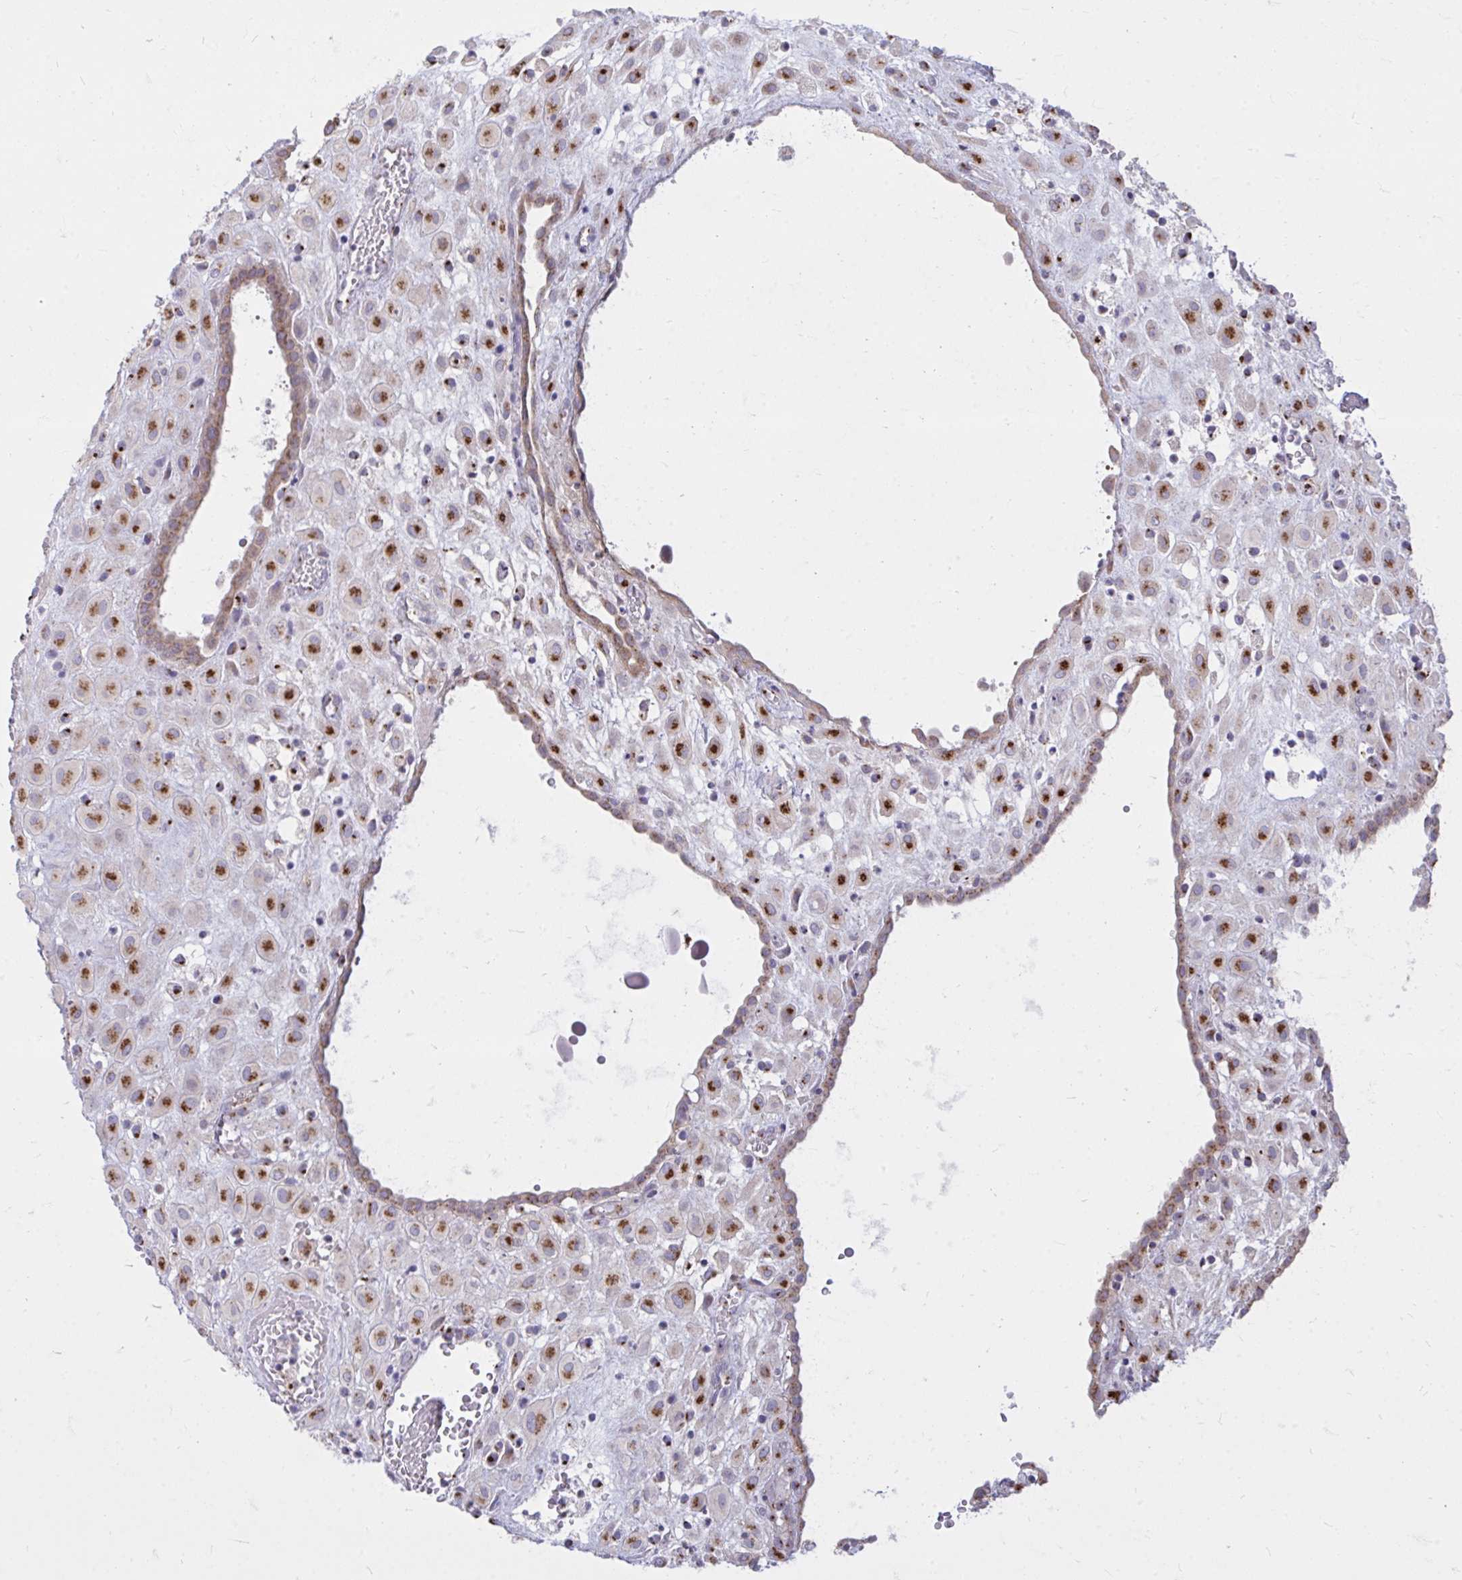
{"staining": {"intensity": "strong", "quantity": ">75%", "location": "cytoplasmic/membranous"}, "tissue": "placenta", "cell_type": "Decidual cells", "image_type": "normal", "snomed": [{"axis": "morphology", "description": "Normal tissue, NOS"}, {"axis": "topography", "description": "Placenta"}], "caption": "Strong cytoplasmic/membranous staining is seen in approximately >75% of decidual cells in unremarkable placenta. (Stains: DAB (3,3'-diaminobenzidine) in brown, nuclei in blue, Microscopy: brightfield microscopy at high magnification).", "gene": "RAB6A", "patient": {"sex": "female", "age": 24}}